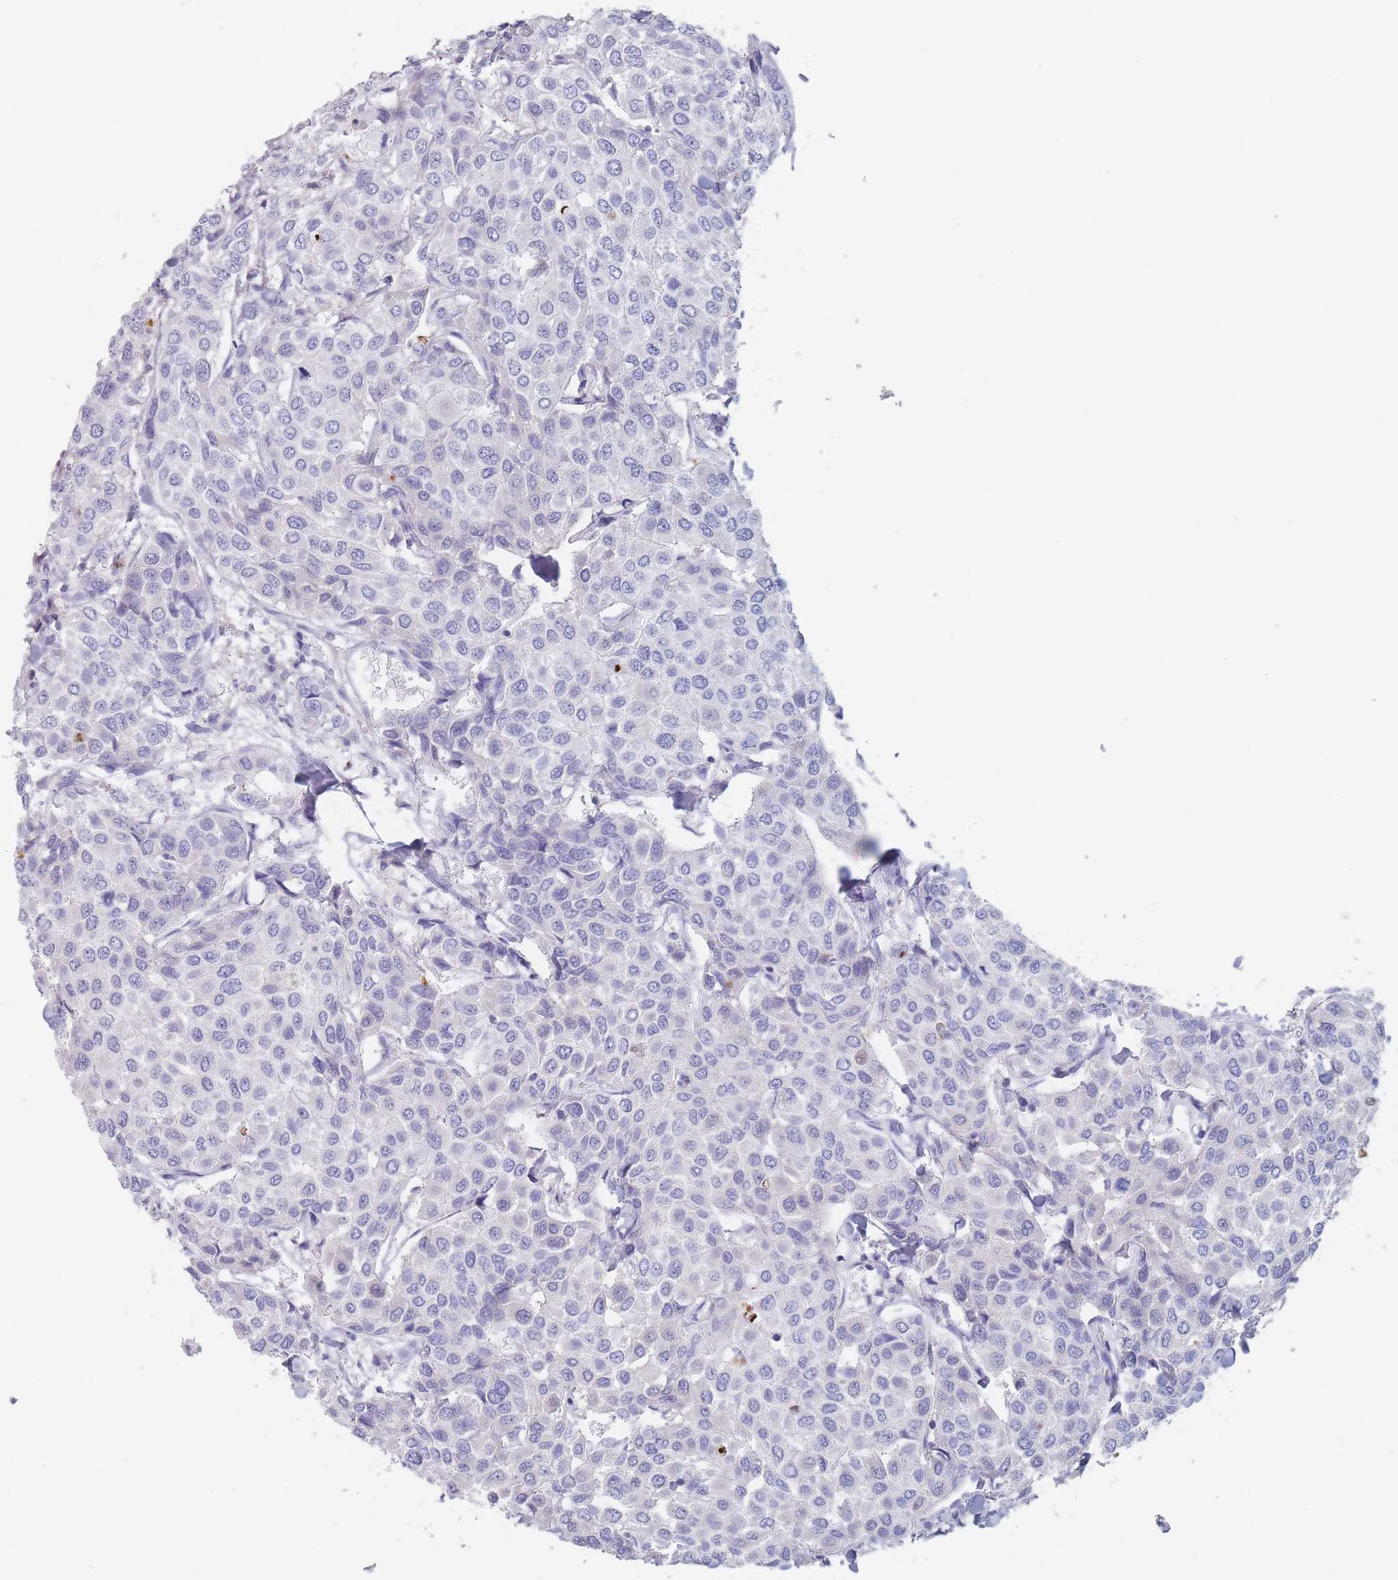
{"staining": {"intensity": "negative", "quantity": "none", "location": "none"}, "tissue": "breast cancer", "cell_type": "Tumor cells", "image_type": "cancer", "snomed": [{"axis": "morphology", "description": "Duct carcinoma"}, {"axis": "topography", "description": "Breast"}], "caption": "An image of breast cancer (invasive ductal carcinoma) stained for a protein displays no brown staining in tumor cells.", "gene": "ATP1A3", "patient": {"sex": "female", "age": 55}}